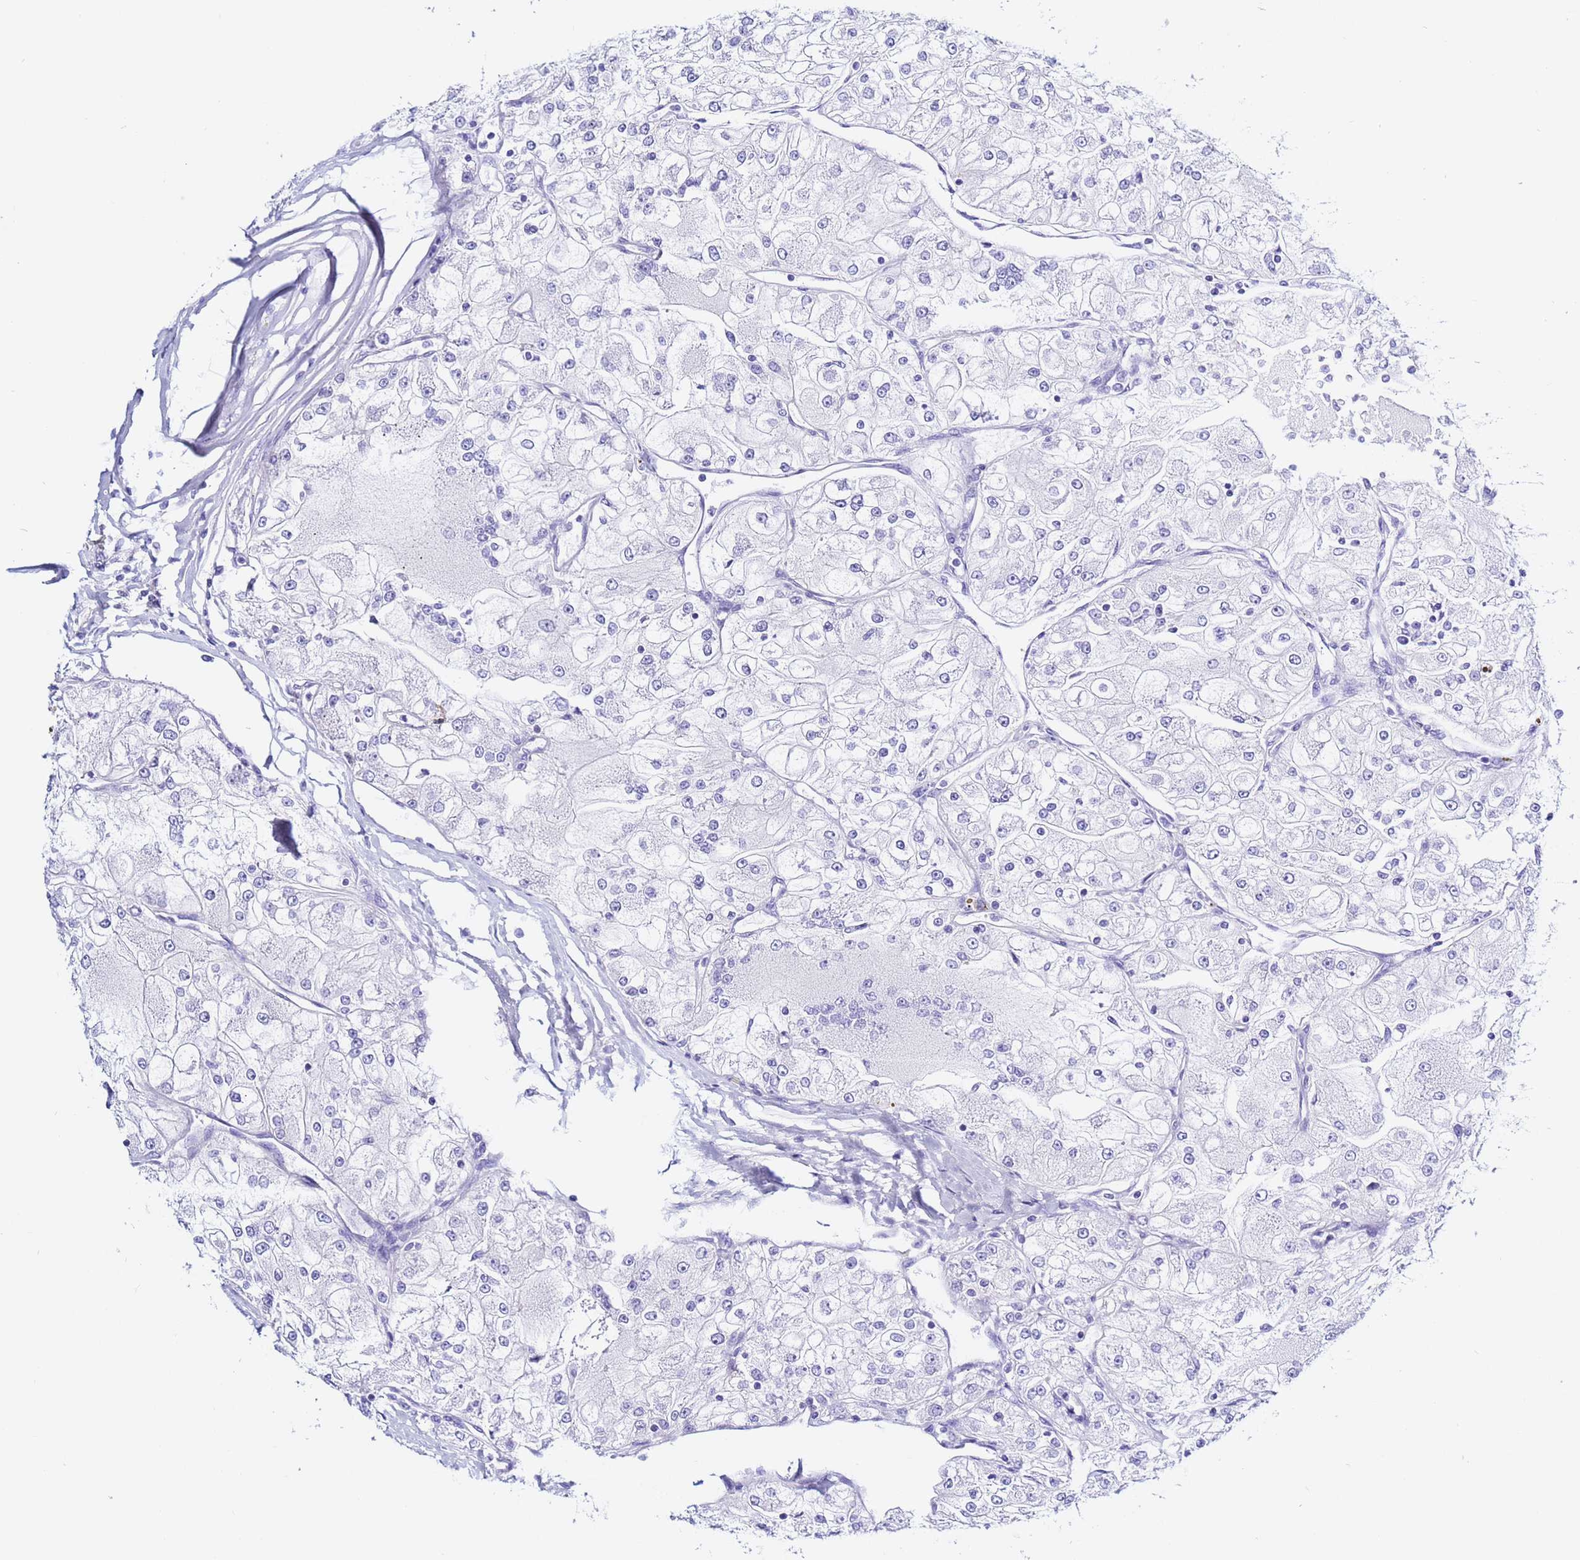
{"staining": {"intensity": "negative", "quantity": "none", "location": "none"}, "tissue": "renal cancer", "cell_type": "Tumor cells", "image_type": "cancer", "snomed": [{"axis": "morphology", "description": "Adenocarcinoma, NOS"}, {"axis": "topography", "description": "Kidney"}], "caption": "Micrograph shows no protein expression in tumor cells of renal adenocarcinoma tissue.", "gene": "LENG1", "patient": {"sex": "female", "age": 72}}